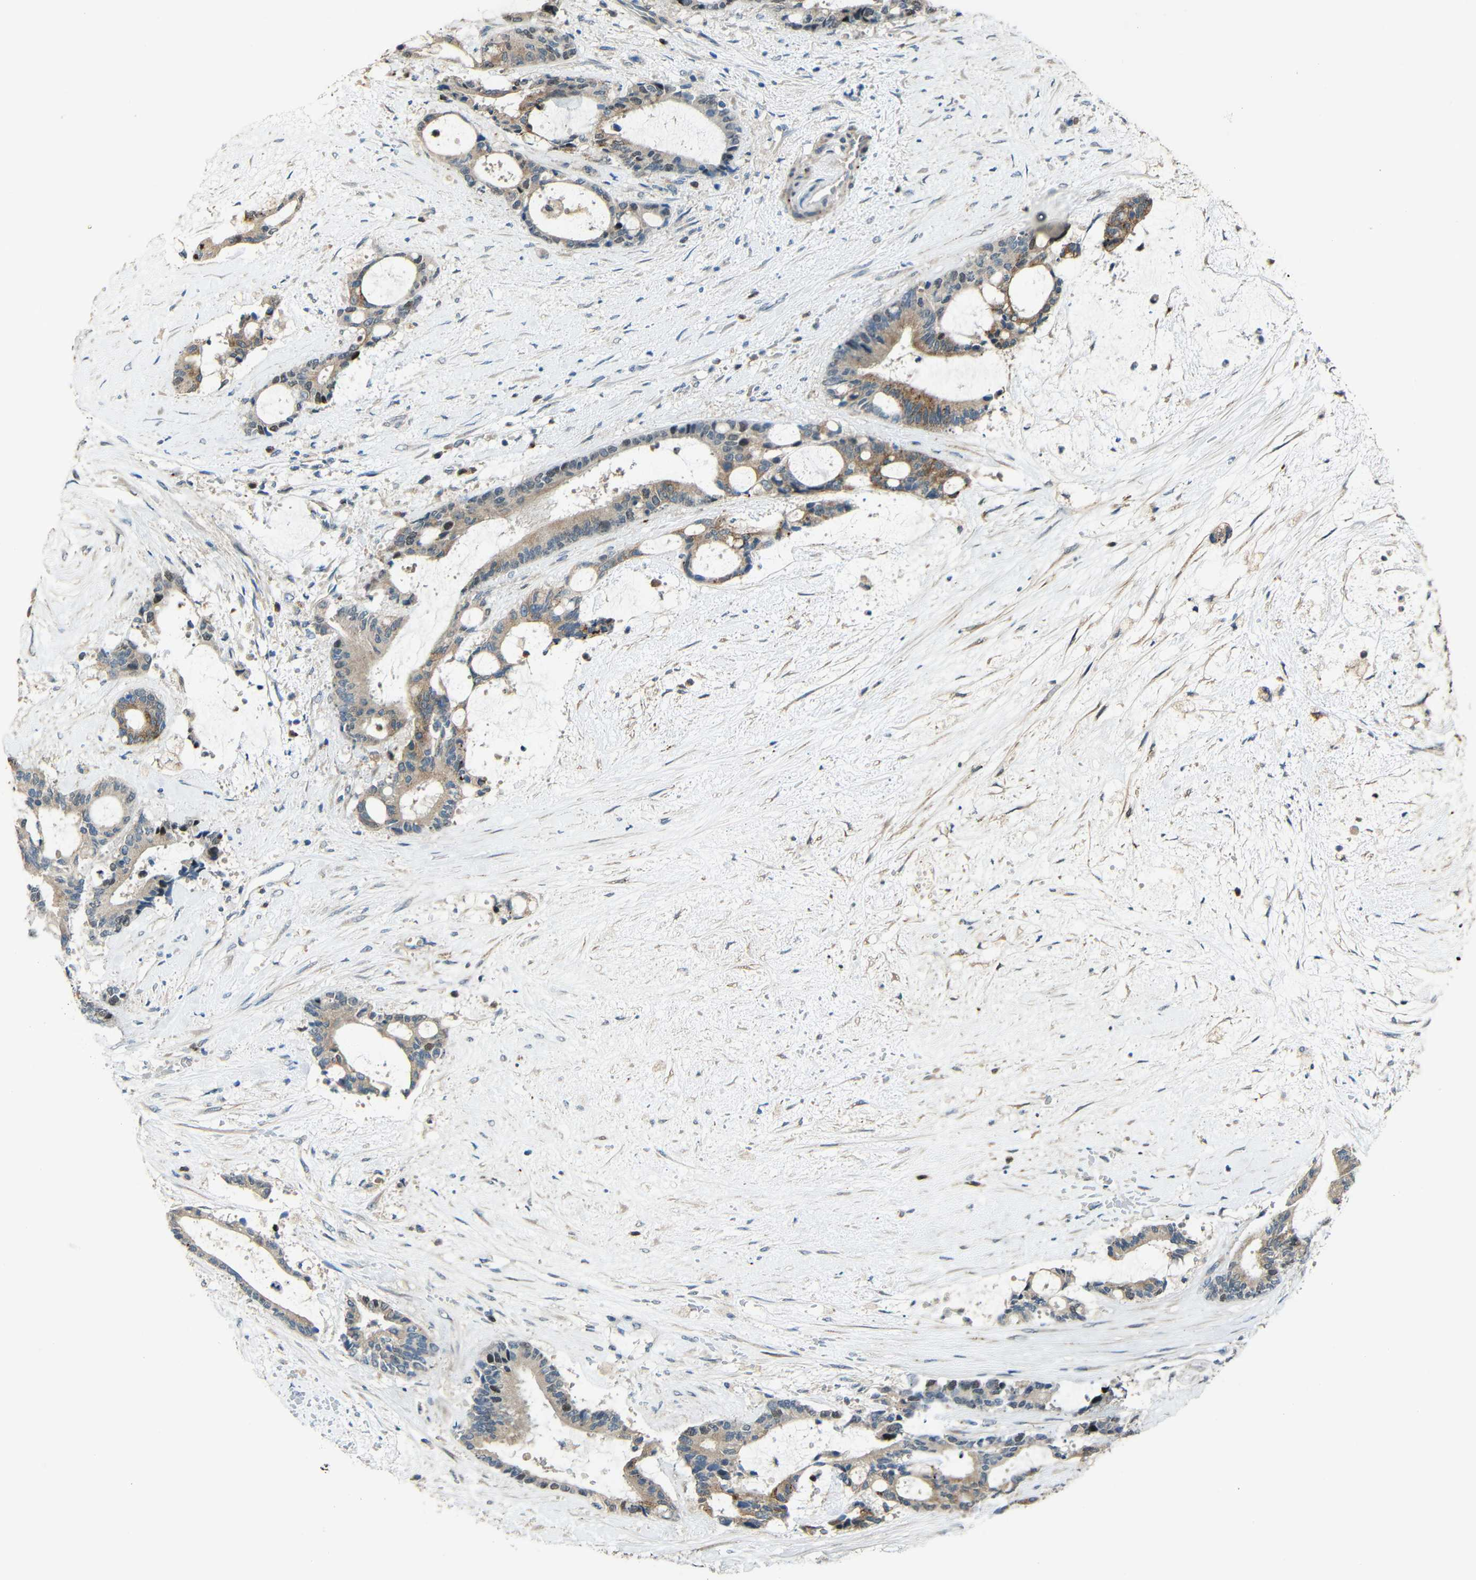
{"staining": {"intensity": "weak", "quantity": ">75%", "location": "cytoplasmic/membranous"}, "tissue": "liver cancer", "cell_type": "Tumor cells", "image_type": "cancer", "snomed": [{"axis": "morphology", "description": "Normal tissue, NOS"}, {"axis": "morphology", "description": "Cholangiocarcinoma"}, {"axis": "topography", "description": "Liver"}, {"axis": "topography", "description": "Peripheral nerve tissue"}], "caption": "High-magnification brightfield microscopy of liver cancer (cholangiocarcinoma) stained with DAB (3,3'-diaminobenzidine) (brown) and counterstained with hematoxylin (blue). tumor cells exhibit weak cytoplasmic/membranous staining is present in approximately>75% of cells. (Brightfield microscopy of DAB IHC at high magnification).", "gene": "STBD1", "patient": {"sex": "female", "age": 73}}